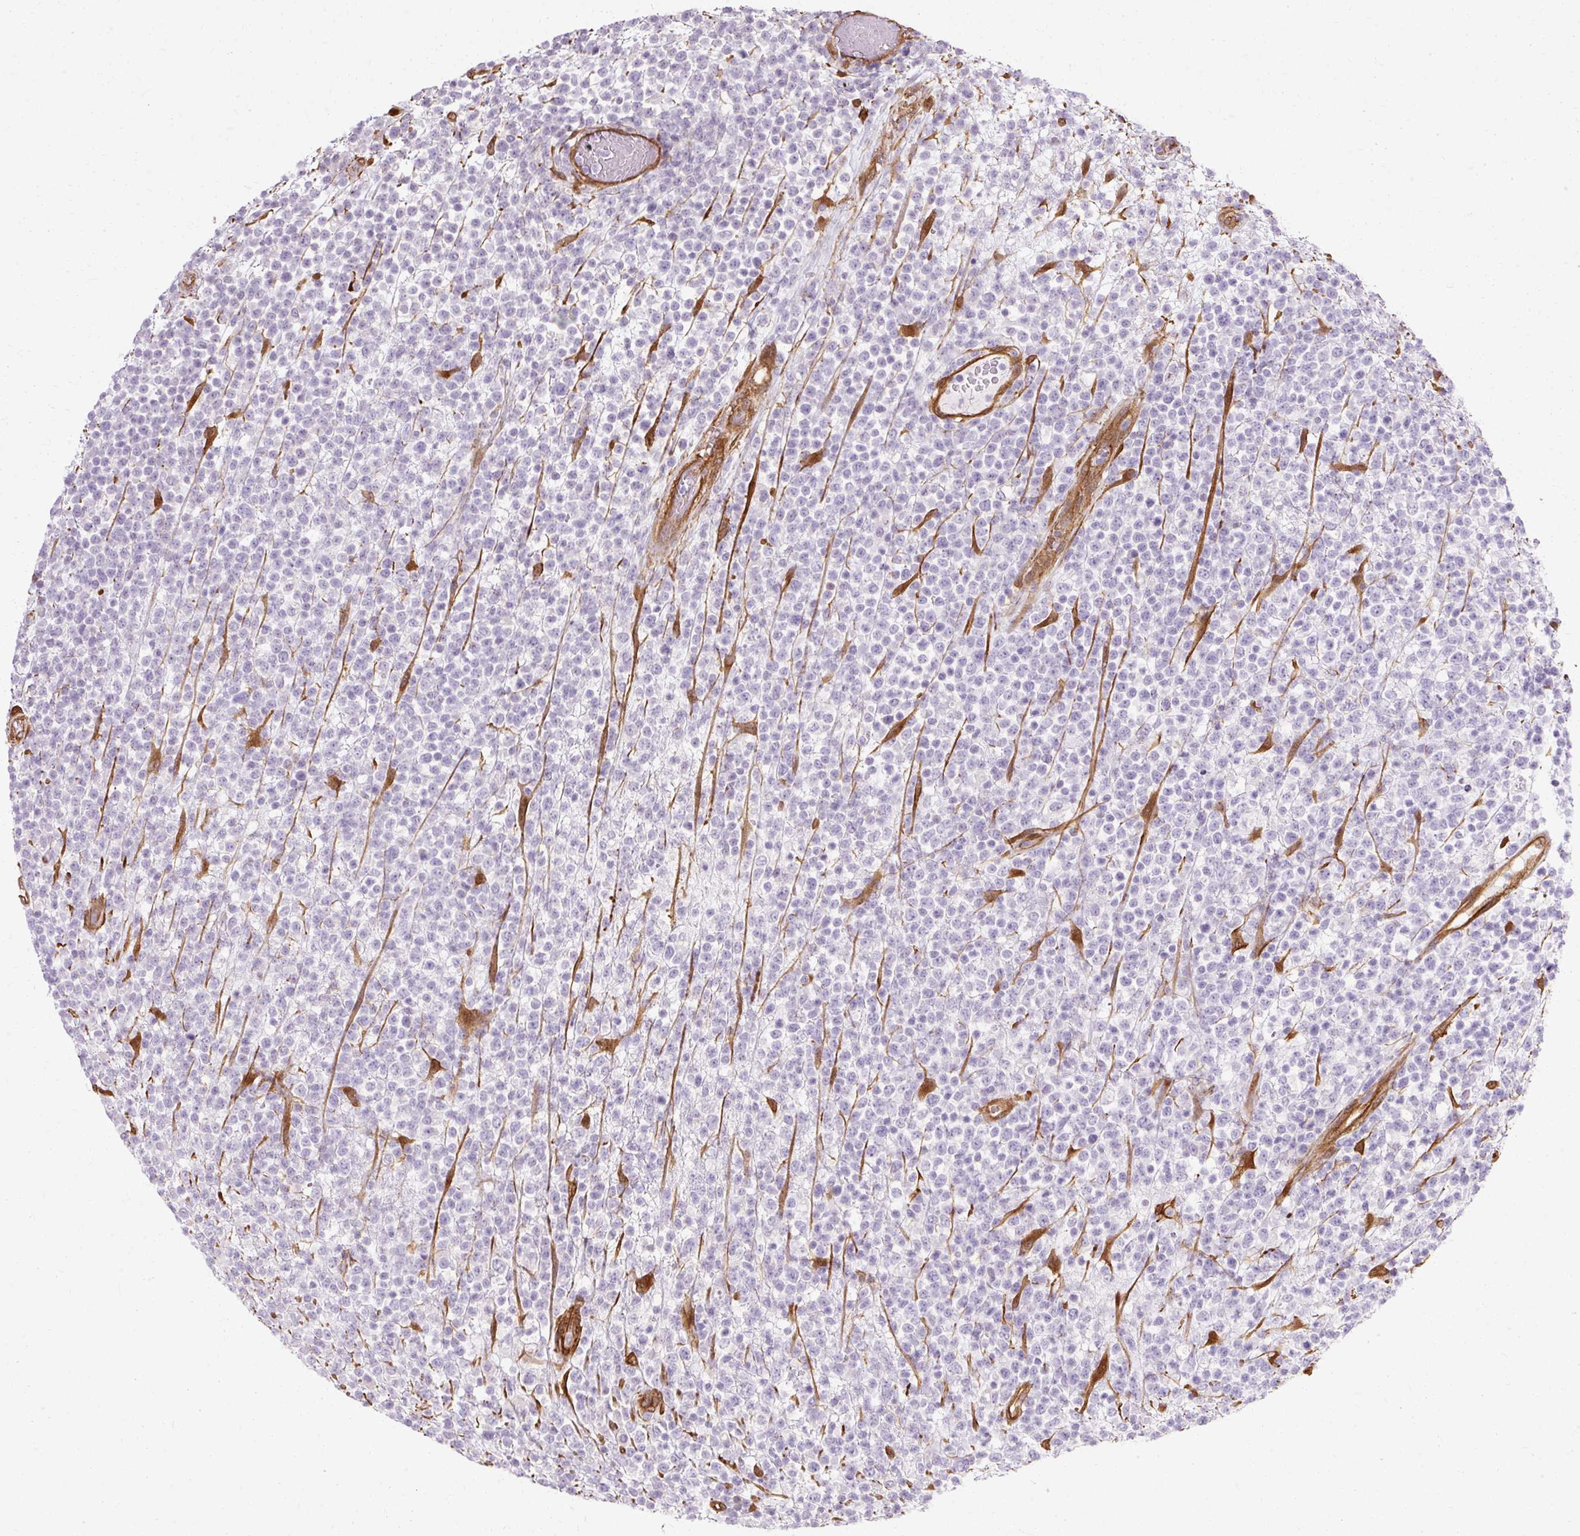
{"staining": {"intensity": "negative", "quantity": "none", "location": "none"}, "tissue": "lymphoma", "cell_type": "Tumor cells", "image_type": "cancer", "snomed": [{"axis": "morphology", "description": "Malignant lymphoma, non-Hodgkin's type, High grade"}, {"axis": "topography", "description": "Colon"}], "caption": "IHC photomicrograph of human high-grade malignant lymphoma, non-Hodgkin's type stained for a protein (brown), which exhibits no staining in tumor cells.", "gene": "CNN3", "patient": {"sex": "female", "age": 53}}